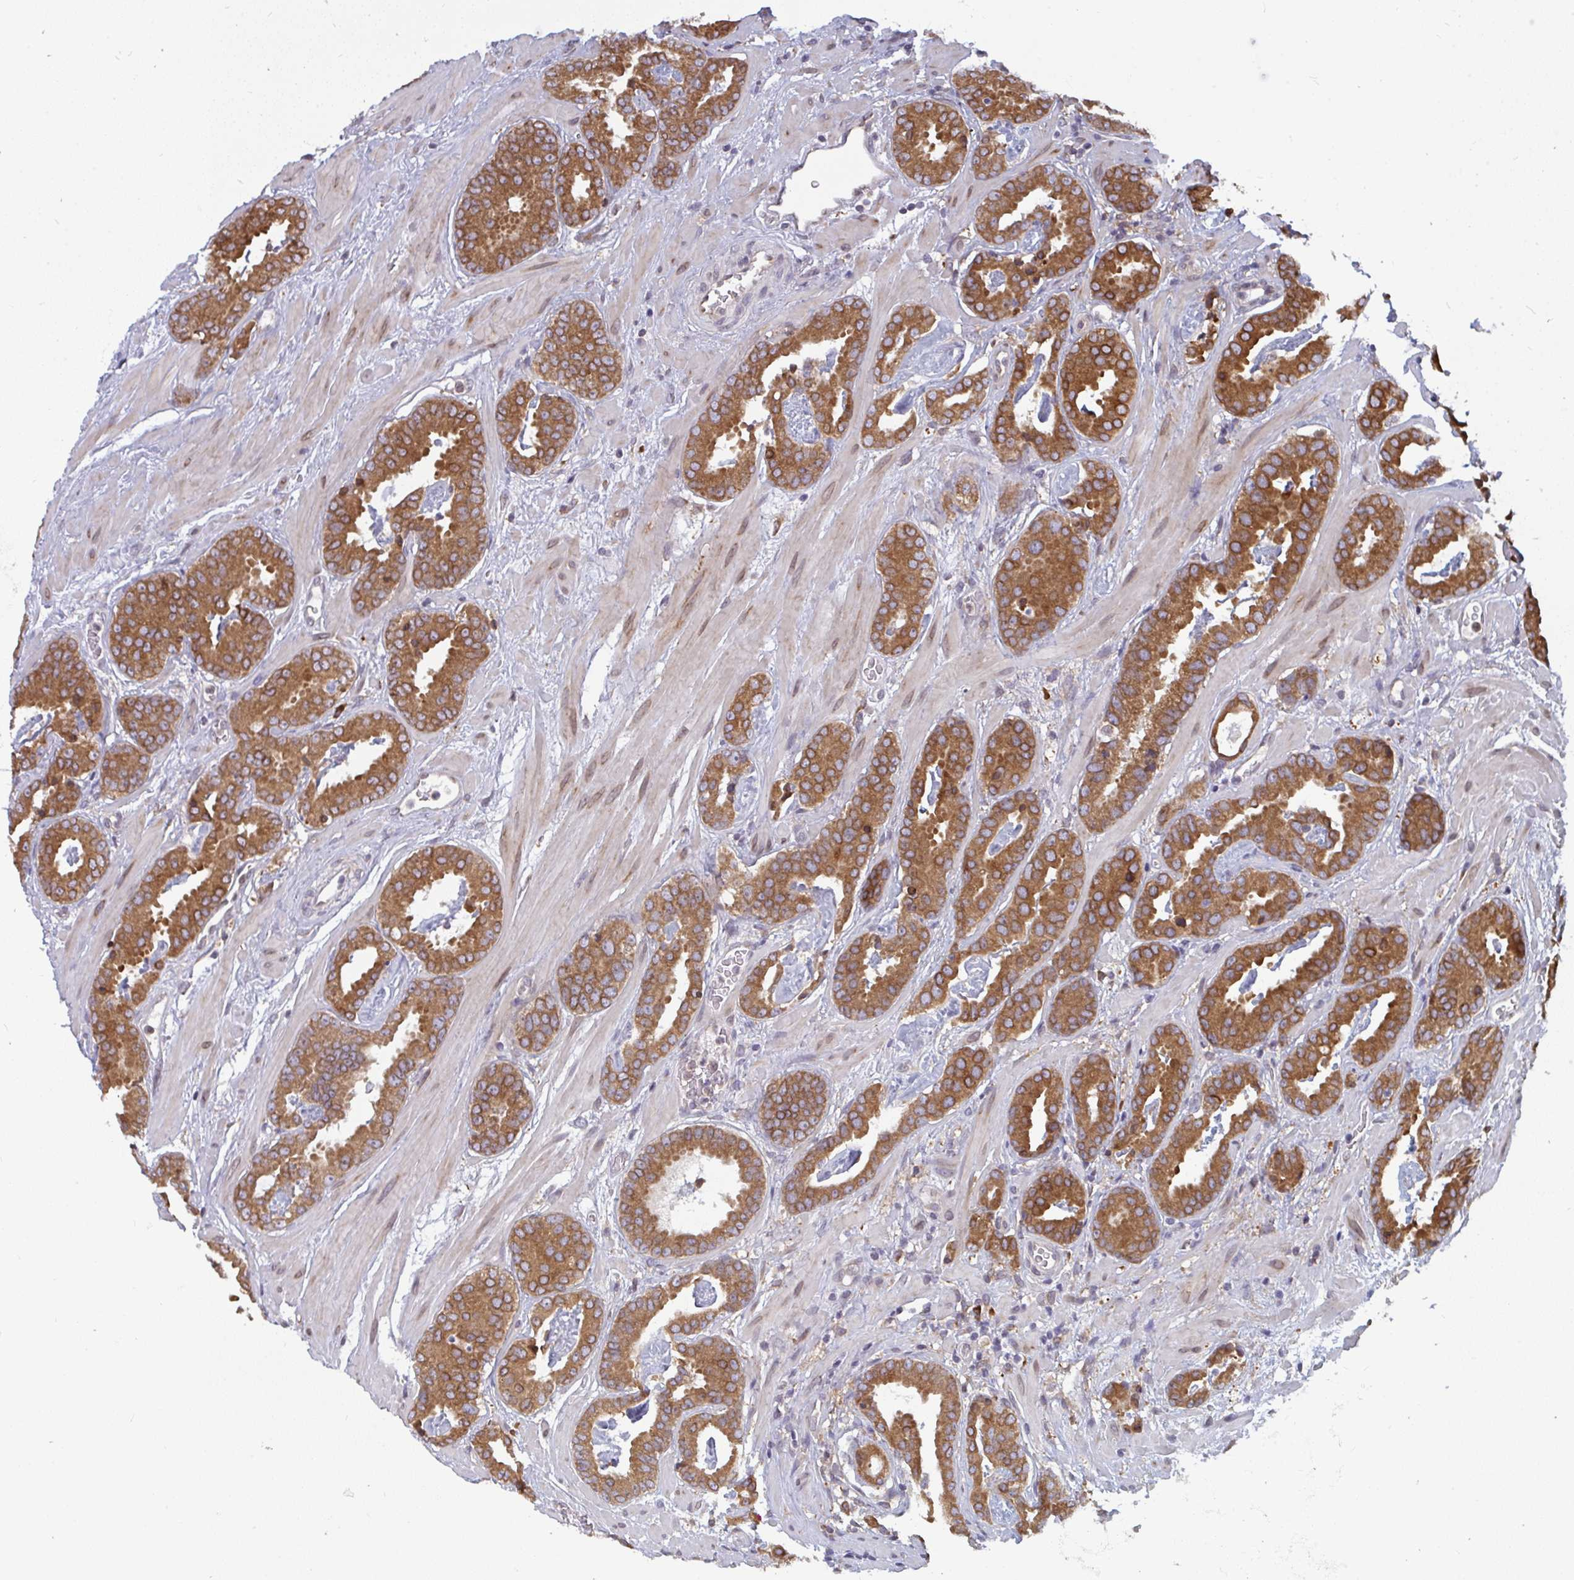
{"staining": {"intensity": "moderate", "quantity": ">75%", "location": "cytoplasmic/membranous"}, "tissue": "prostate cancer", "cell_type": "Tumor cells", "image_type": "cancer", "snomed": [{"axis": "morphology", "description": "Adenocarcinoma, Low grade"}, {"axis": "topography", "description": "Prostate"}], "caption": "The immunohistochemical stain highlights moderate cytoplasmic/membranous expression in tumor cells of prostate cancer tissue. (brown staining indicates protein expression, while blue staining denotes nuclei).", "gene": "LYSMD4", "patient": {"sex": "male", "age": 62}}